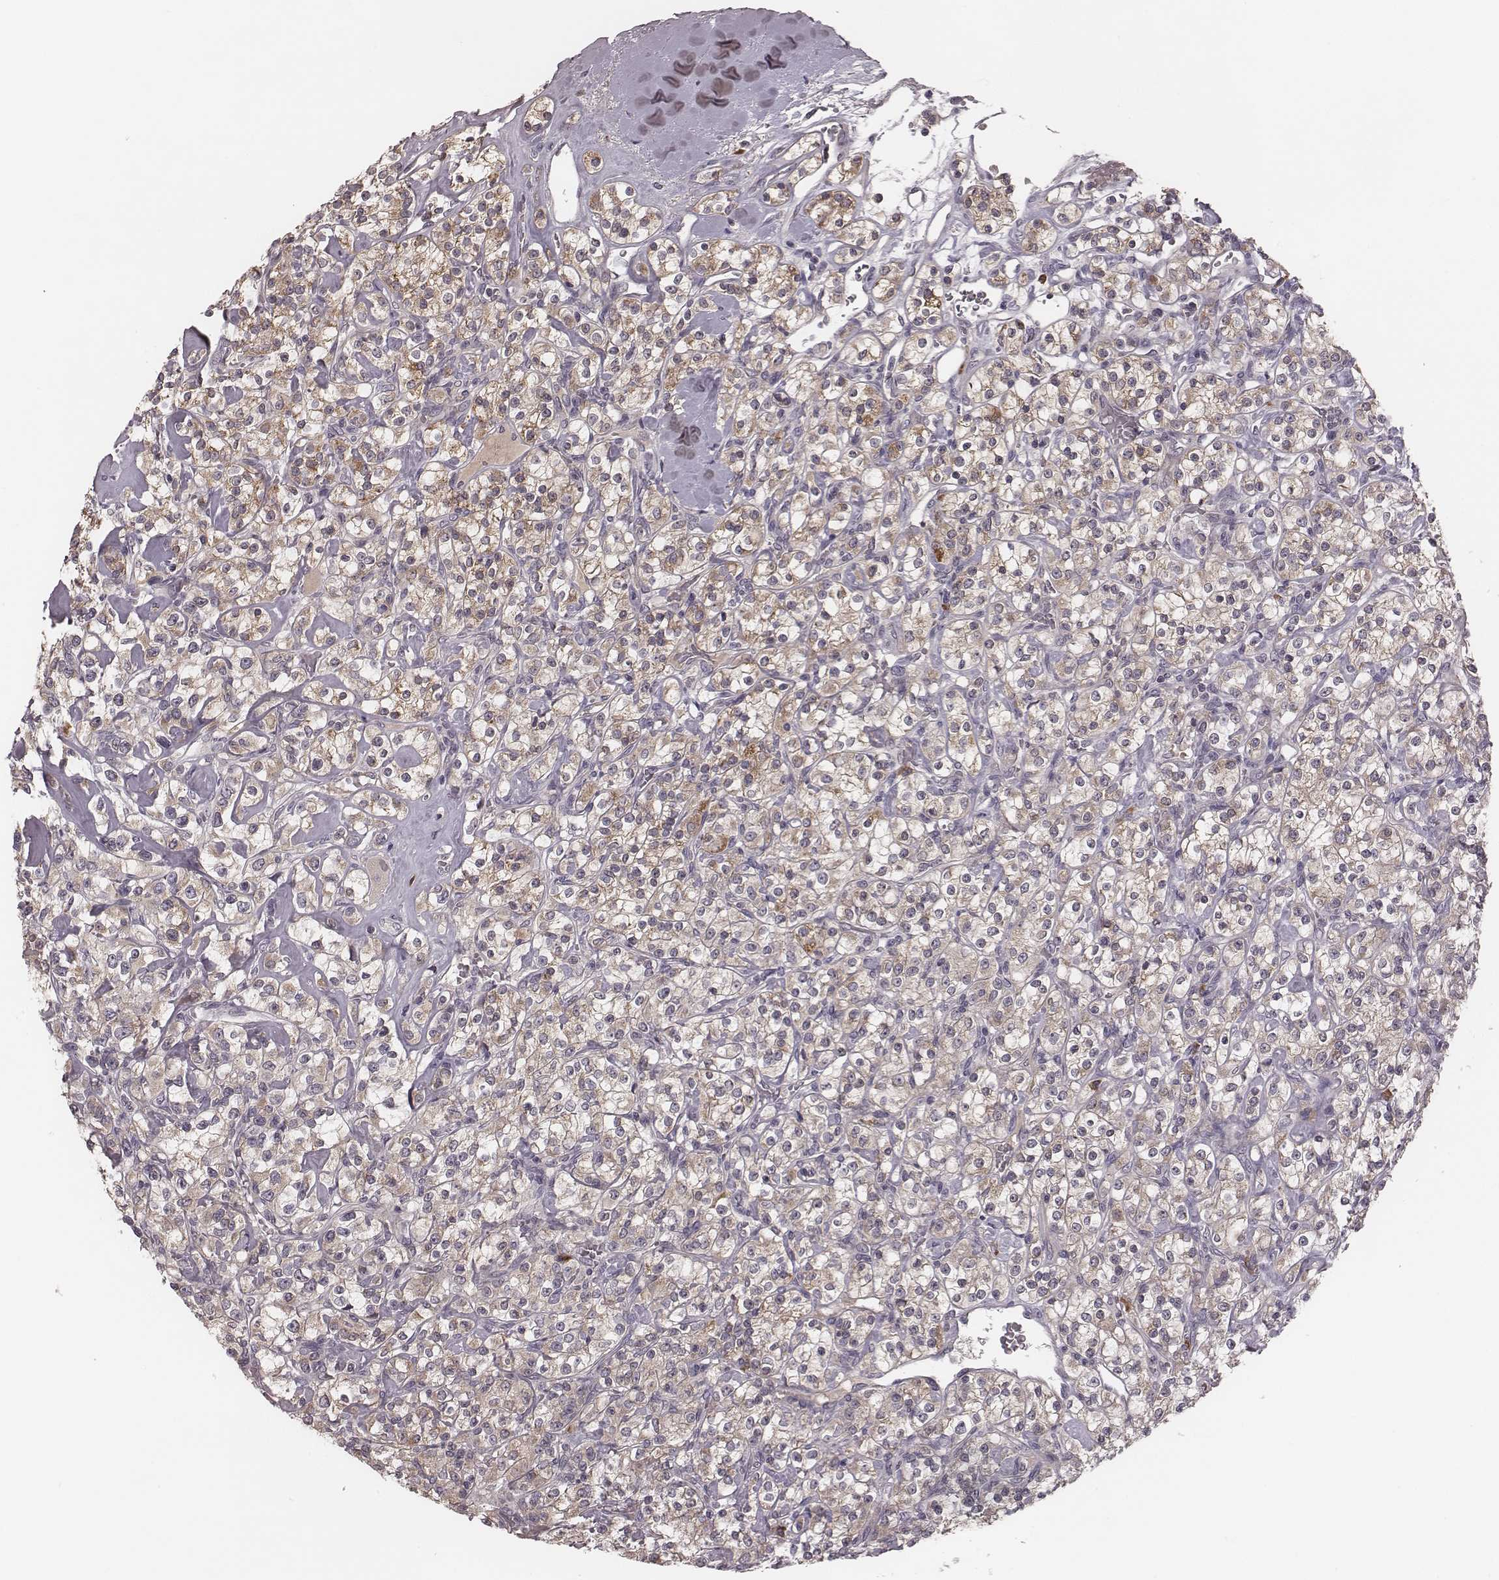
{"staining": {"intensity": "moderate", "quantity": ">75%", "location": "cytoplasmic/membranous"}, "tissue": "renal cancer", "cell_type": "Tumor cells", "image_type": "cancer", "snomed": [{"axis": "morphology", "description": "Adenocarcinoma, NOS"}, {"axis": "topography", "description": "Kidney"}], "caption": "Moderate cytoplasmic/membranous protein staining is seen in about >75% of tumor cells in renal cancer. (Stains: DAB in brown, nuclei in blue, Microscopy: brightfield microscopy at high magnification).", "gene": "P2RX5", "patient": {"sex": "male", "age": 77}}